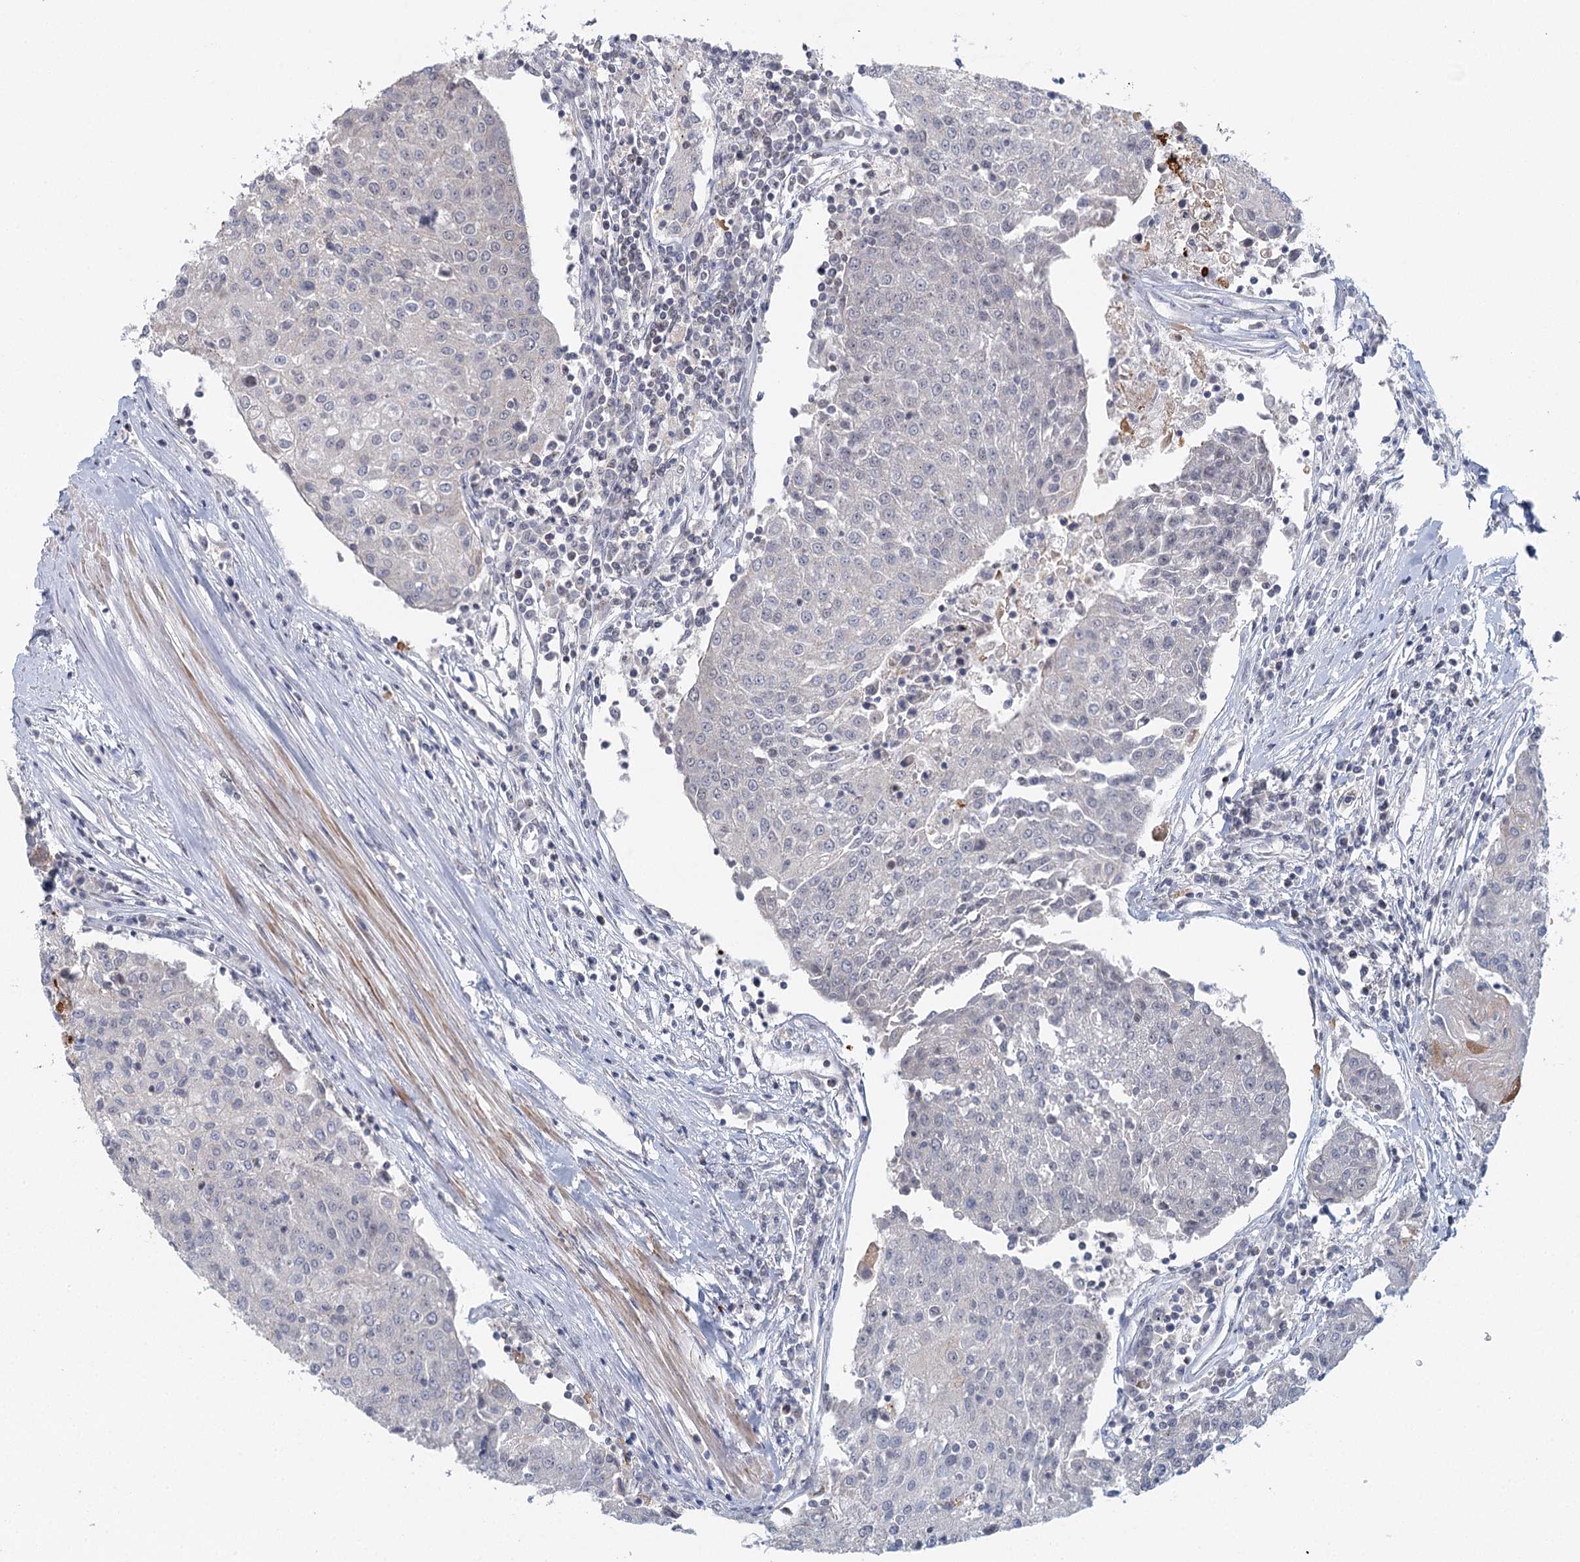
{"staining": {"intensity": "negative", "quantity": "none", "location": "none"}, "tissue": "urothelial cancer", "cell_type": "Tumor cells", "image_type": "cancer", "snomed": [{"axis": "morphology", "description": "Urothelial carcinoma, High grade"}, {"axis": "topography", "description": "Urinary bladder"}], "caption": "Immunohistochemical staining of human urothelial cancer demonstrates no significant positivity in tumor cells.", "gene": "GPATCH11", "patient": {"sex": "female", "age": 85}}